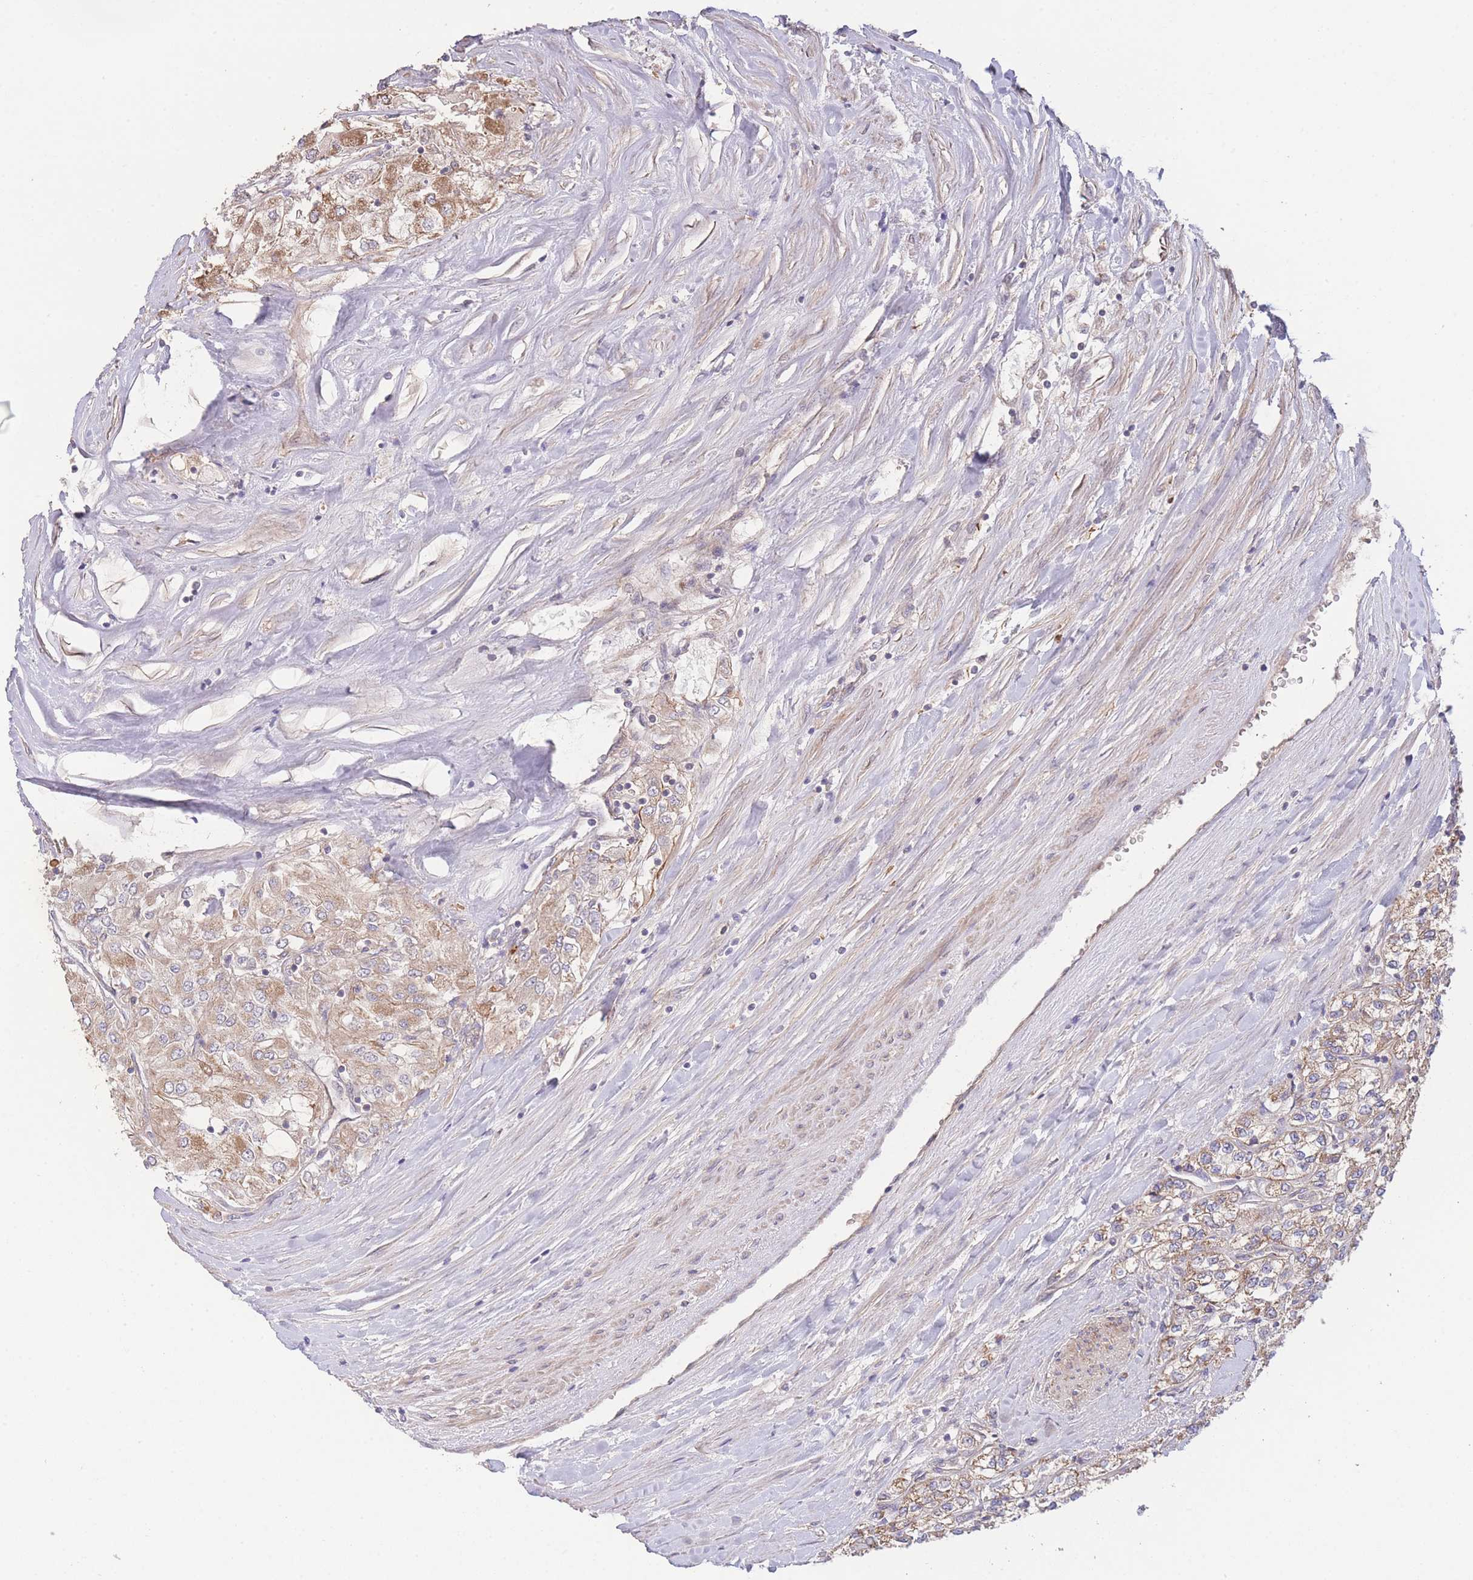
{"staining": {"intensity": "moderate", "quantity": "25%-75%", "location": "cytoplasmic/membranous"}, "tissue": "renal cancer", "cell_type": "Tumor cells", "image_type": "cancer", "snomed": [{"axis": "morphology", "description": "Adenocarcinoma, NOS"}, {"axis": "topography", "description": "Kidney"}], "caption": "Renal cancer (adenocarcinoma) stained with a brown dye exhibits moderate cytoplasmic/membranous positive staining in approximately 25%-75% of tumor cells.", "gene": "PXMP4", "patient": {"sex": "male", "age": 80}}